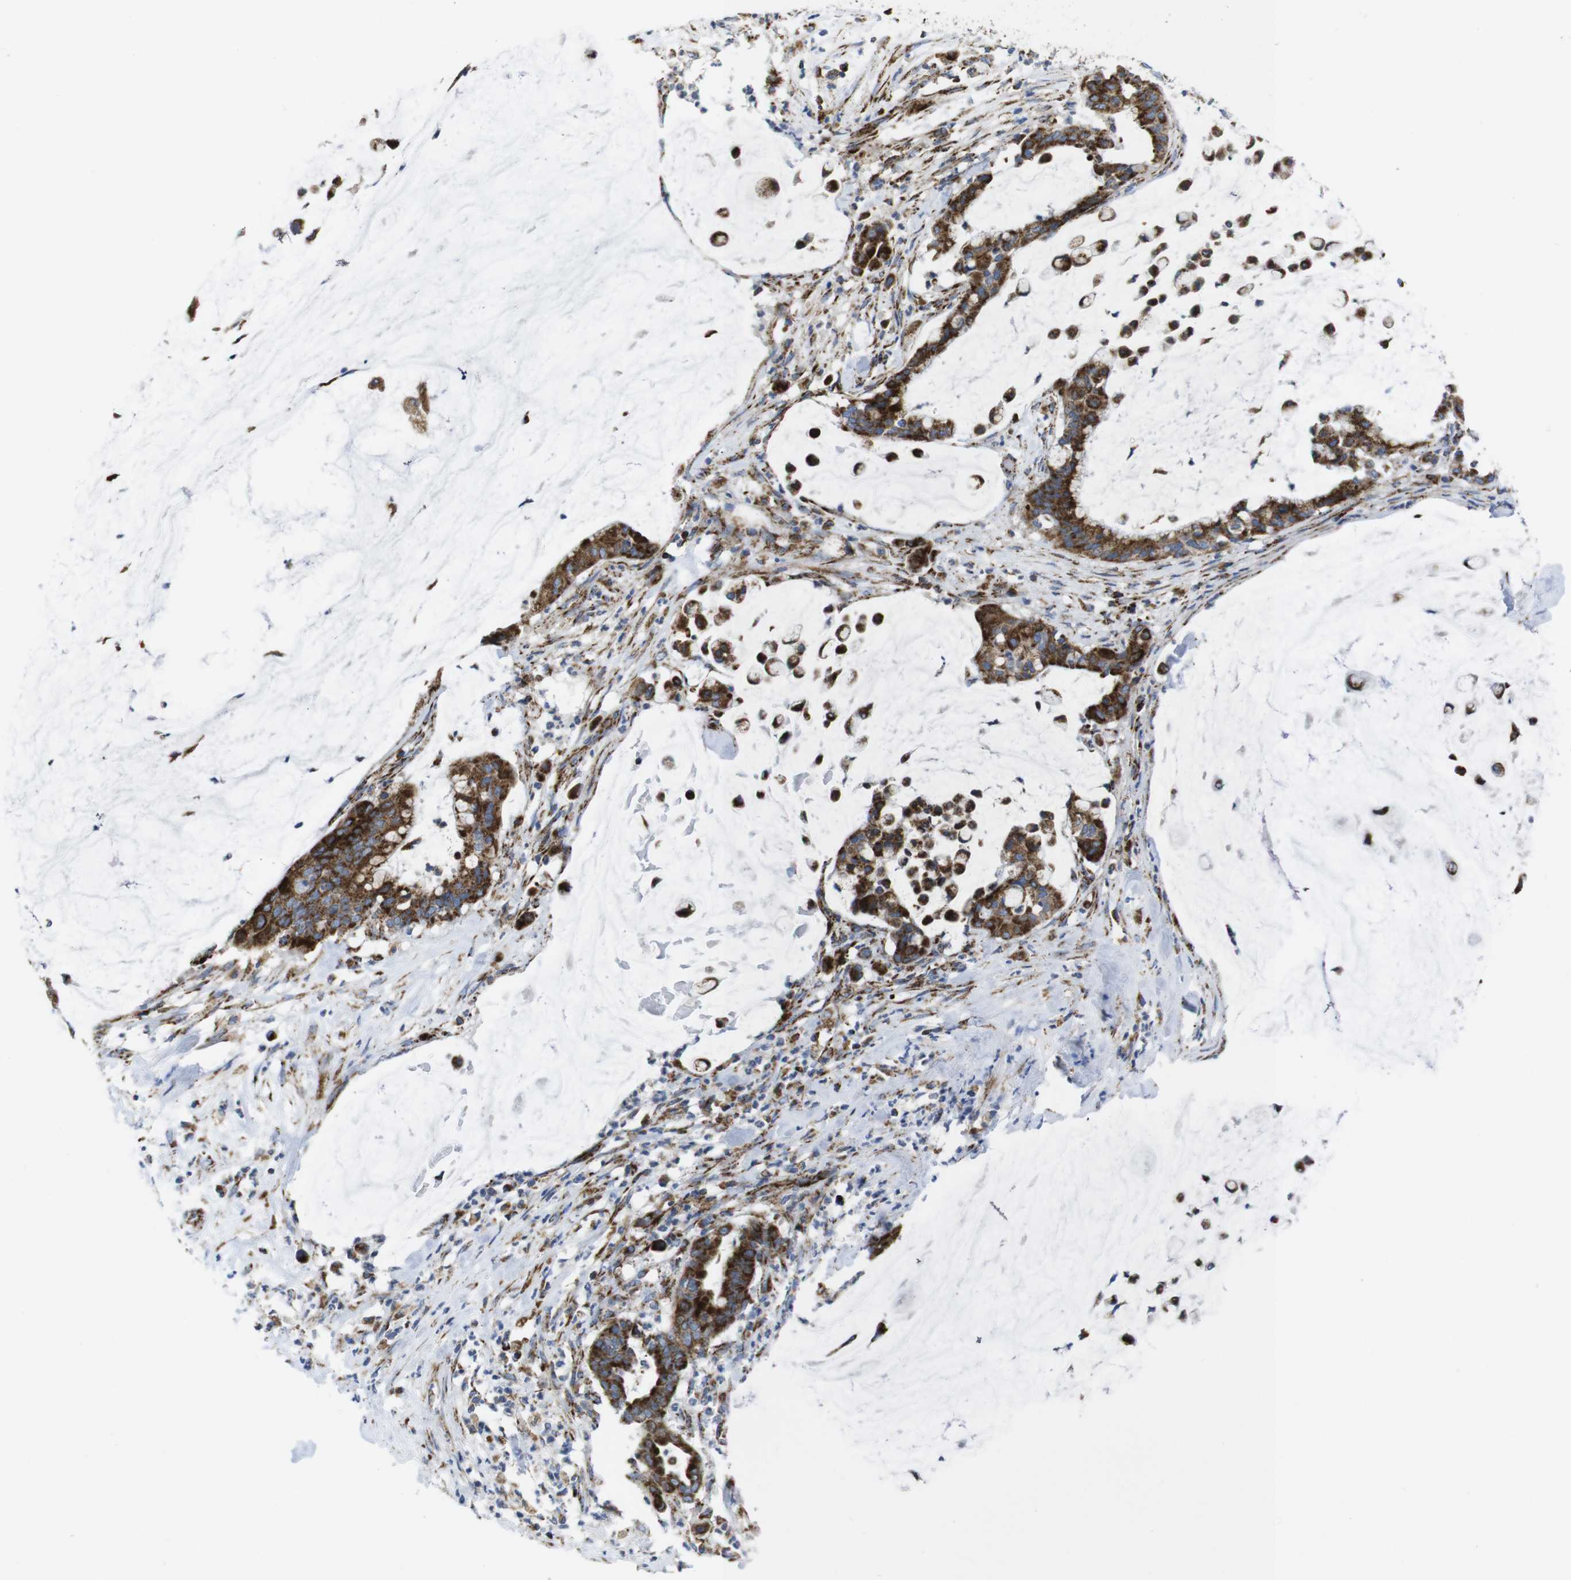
{"staining": {"intensity": "strong", "quantity": ">75%", "location": "cytoplasmic/membranous"}, "tissue": "pancreatic cancer", "cell_type": "Tumor cells", "image_type": "cancer", "snomed": [{"axis": "morphology", "description": "Adenocarcinoma, NOS"}, {"axis": "topography", "description": "Pancreas"}], "caption": "Brown immunohistochemical staining in human pancreatic cancer (adenocarcinoma) displays strong cytoplasmic/membranous positivity in approximately >75% of tumor cells.", "gene": "TMEM192", "patient": {"sex": "male", "age": 41}}